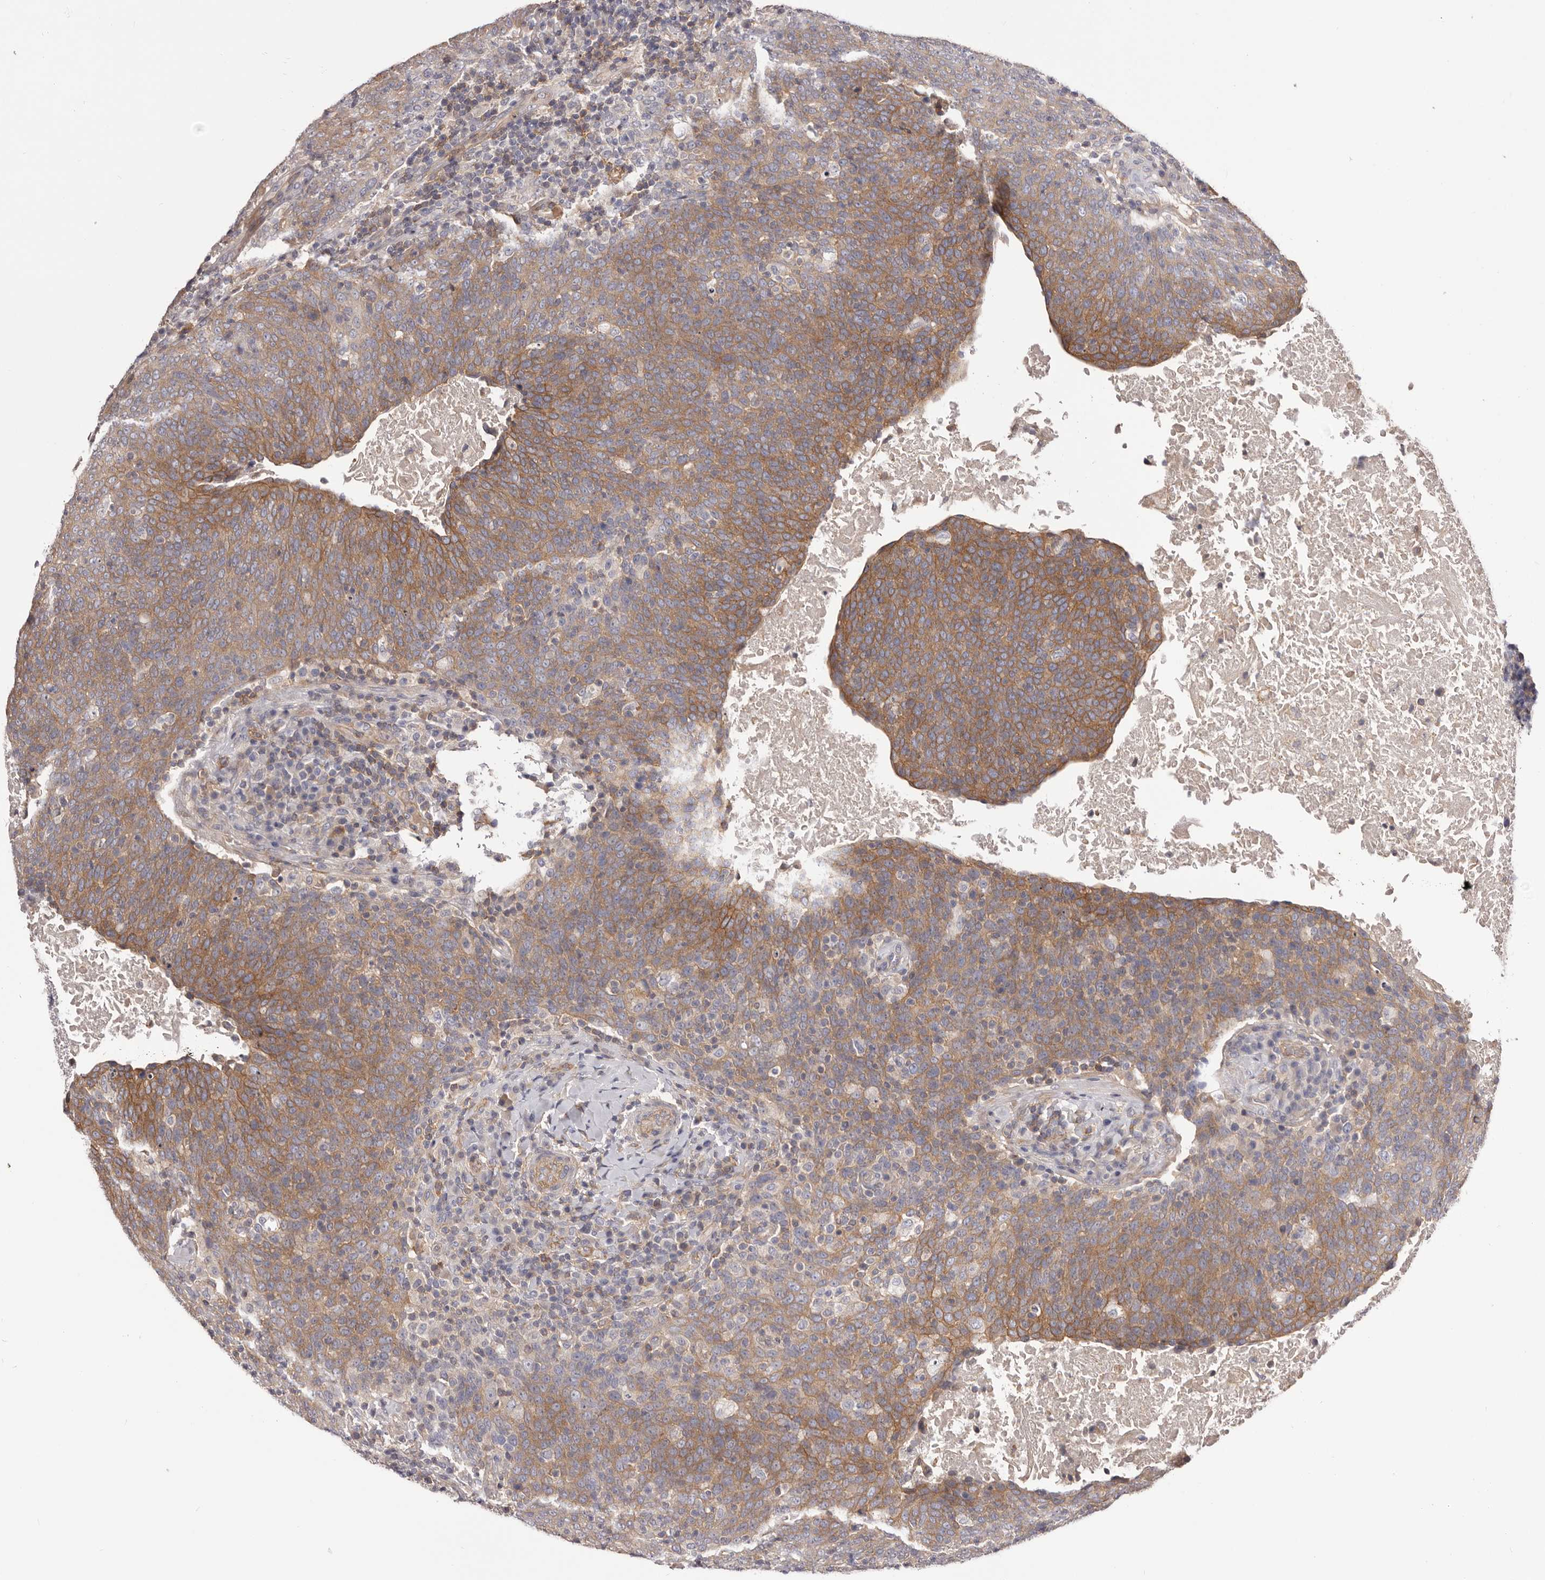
{"staining": {"intensity": "moderate", "quantity": ">75%", "location": "cytoplasmic/membranous"}, "tissue": "head and neck cancer", "cell_type": "Tumor cells", "image_type": "cancer", "snomed": [{"axis": "morphology", "description": "Squamous cell carcinoma, NOS"}, {"axis": "morphology", "description": "Squamous cell carcinoma, metastatic, NOS"}, {"axis": "topography", "description": "Lymph node"}, {"axis": "topography", "description": "Head-Neck"}], "caption": "IHC of human head and neck cancer (squamous cell carcinoma) shows medium levels of moderate cytoplasmic/membranous expression in about >75% of tumor cells.", "gene": "DMRT2", "patient": {"sex": "male", "age": 62}}